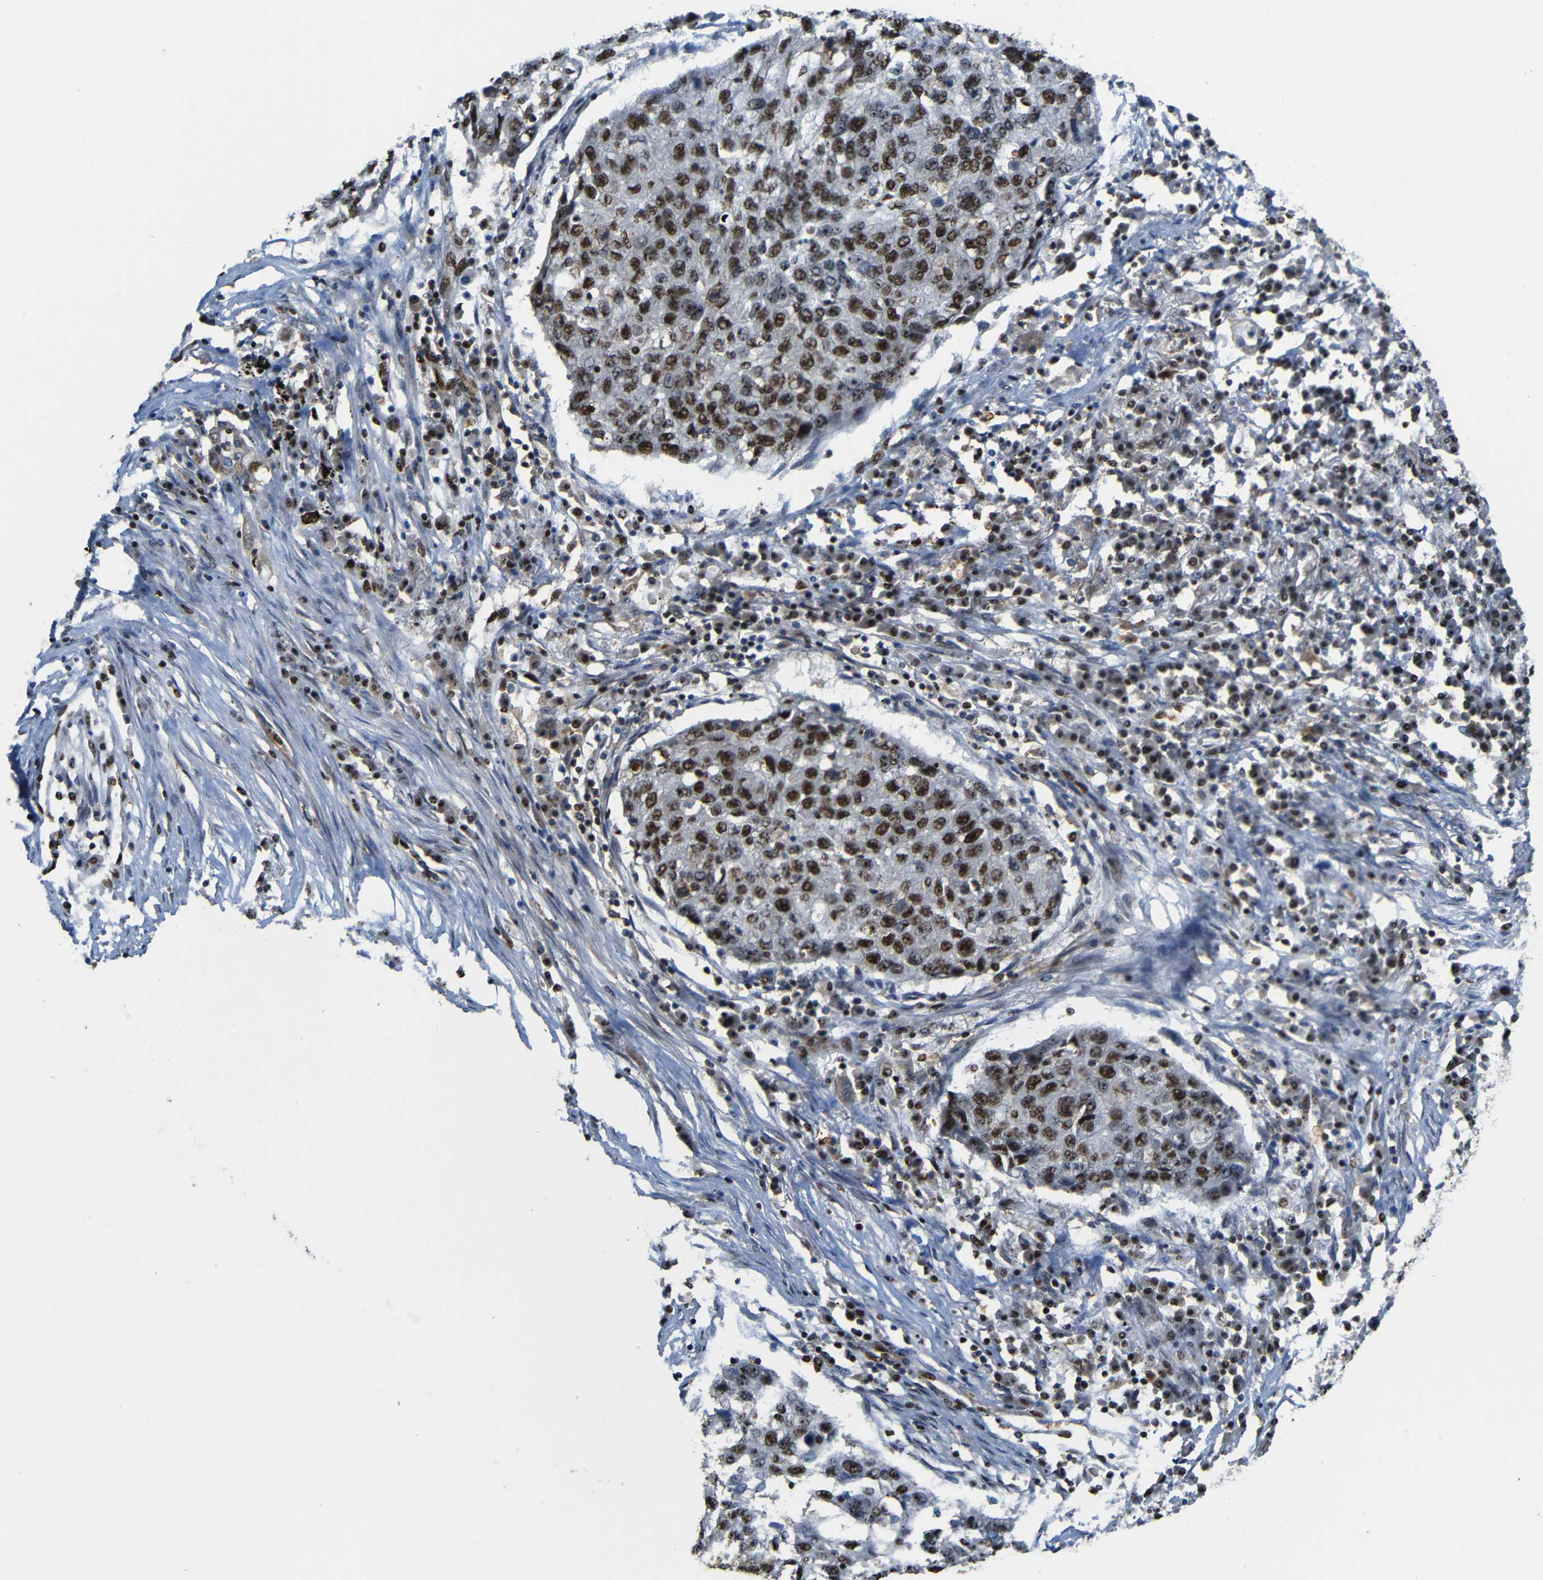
{"staining": {"intensity": "moderate", "quantity": ">75%", "location": "nuclear"}, "tissue": "lung cancer", "cell_type": "Tumor cells", "image_type": "cancer", "snomed": [{"axis": "morphology", "description": "Squamous cell carcinoma, NOS"}, {"axis": "topography", "description": "Lung"}], "caption": "Human lung cancer (squamous cell carcinoma) stained for a protein (brown) demonstrates moderate nuclear positive expression in about >75% of tumor cells.", "gene": "TCF7L2", "patient": {"sex": "female", "age": 63}}